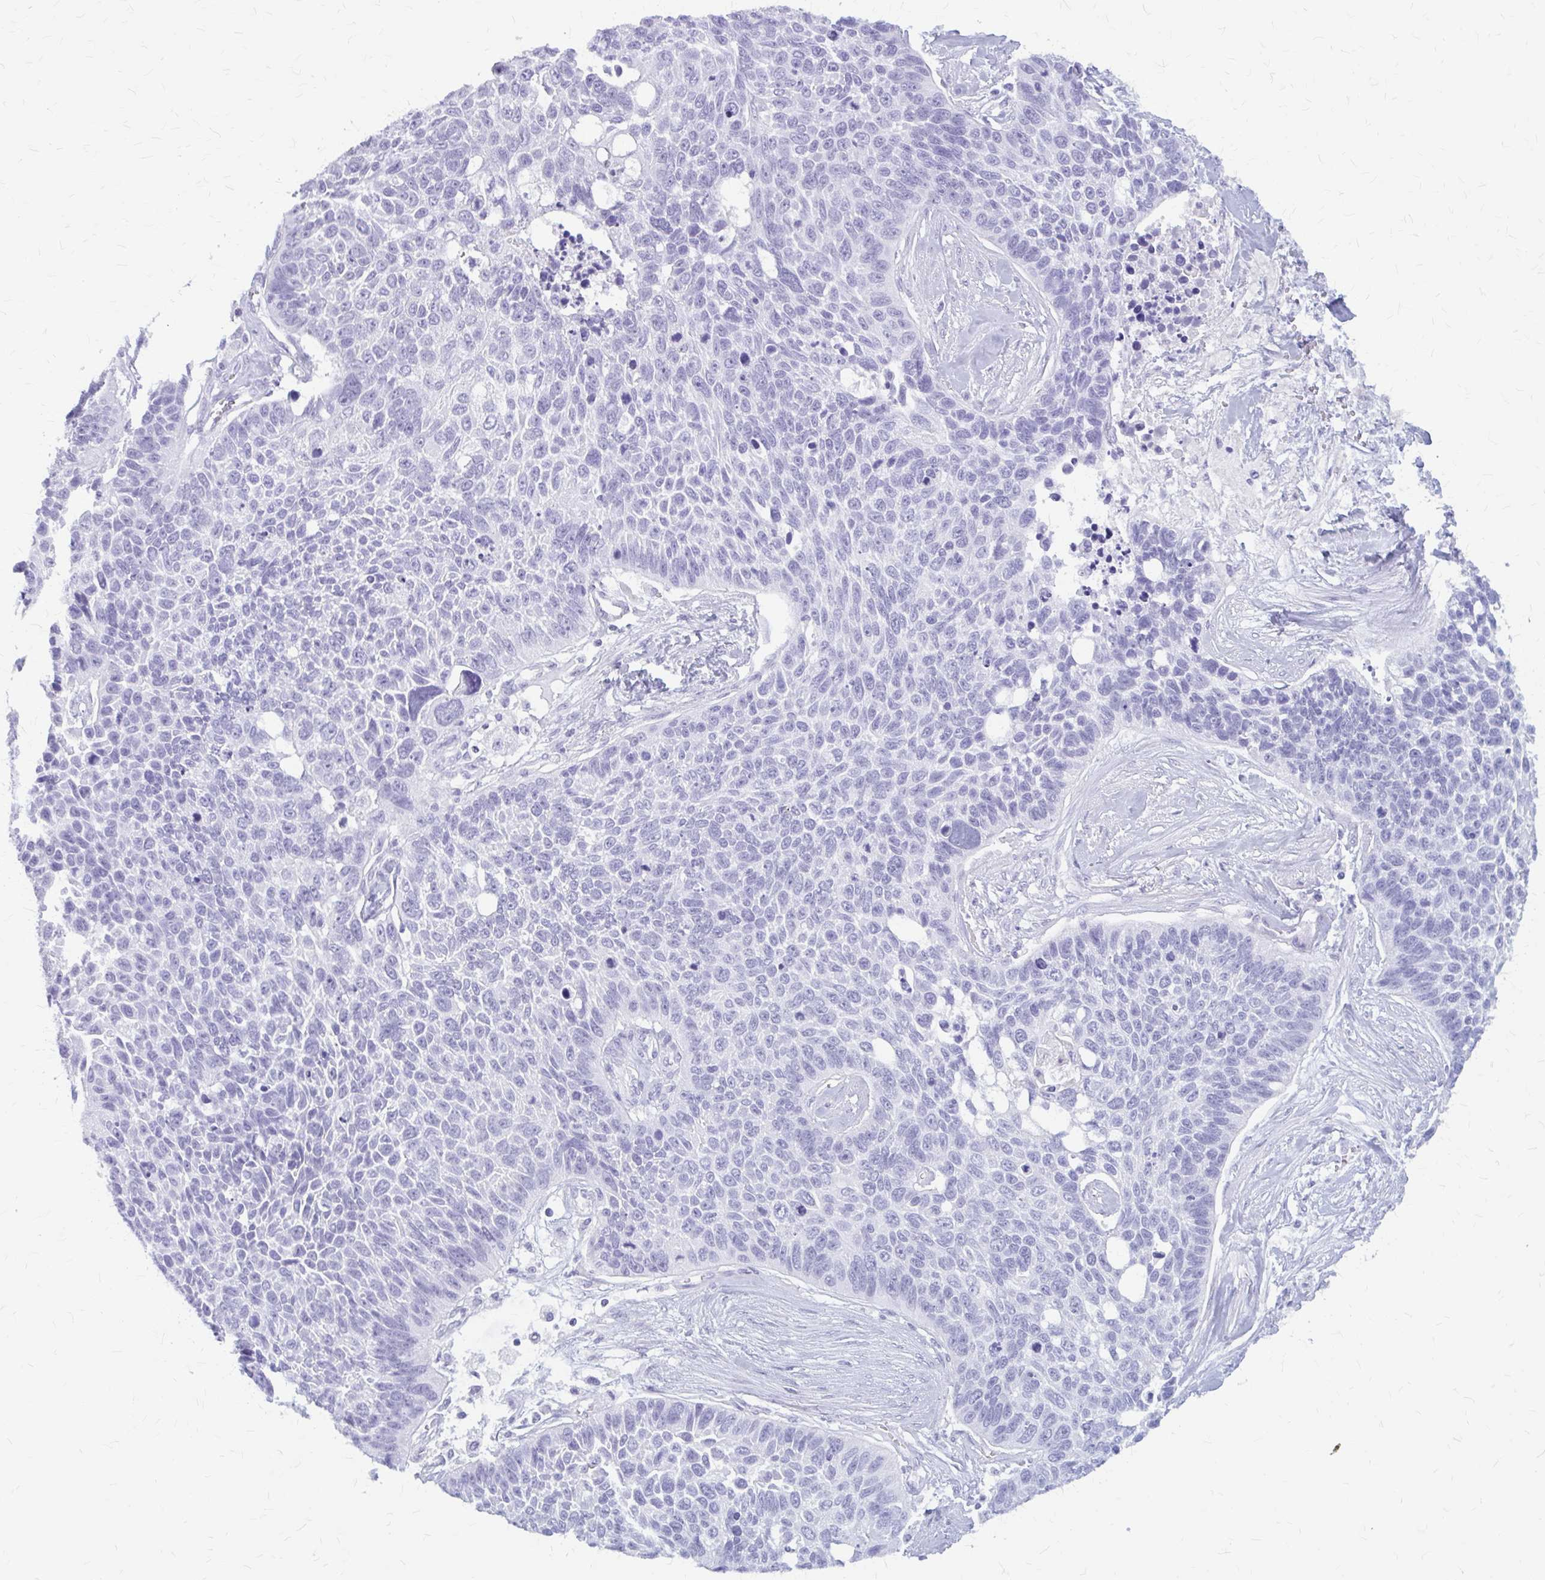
{"staining": {"intensity": "negative", "quantity": "none", "location": "none"}, "tissue": "lung cancer", "cell_type": "Tumor cells", "image_type": "cancer", "snomed": [{"axis": "morphology", "description": "Squamous cell carcinoma, NOS"}, {"axis": "topography", "description": "Lung"}], "caption": "IHC micrograph of neoplastic tissue: human lung cancer stained with DAB (3,3'-diaminobenzidine) reveals no significant protein positivity in tumor cells.", "gene": "KLHDC7A", "patient": {"sex": "male", "age": 62}}